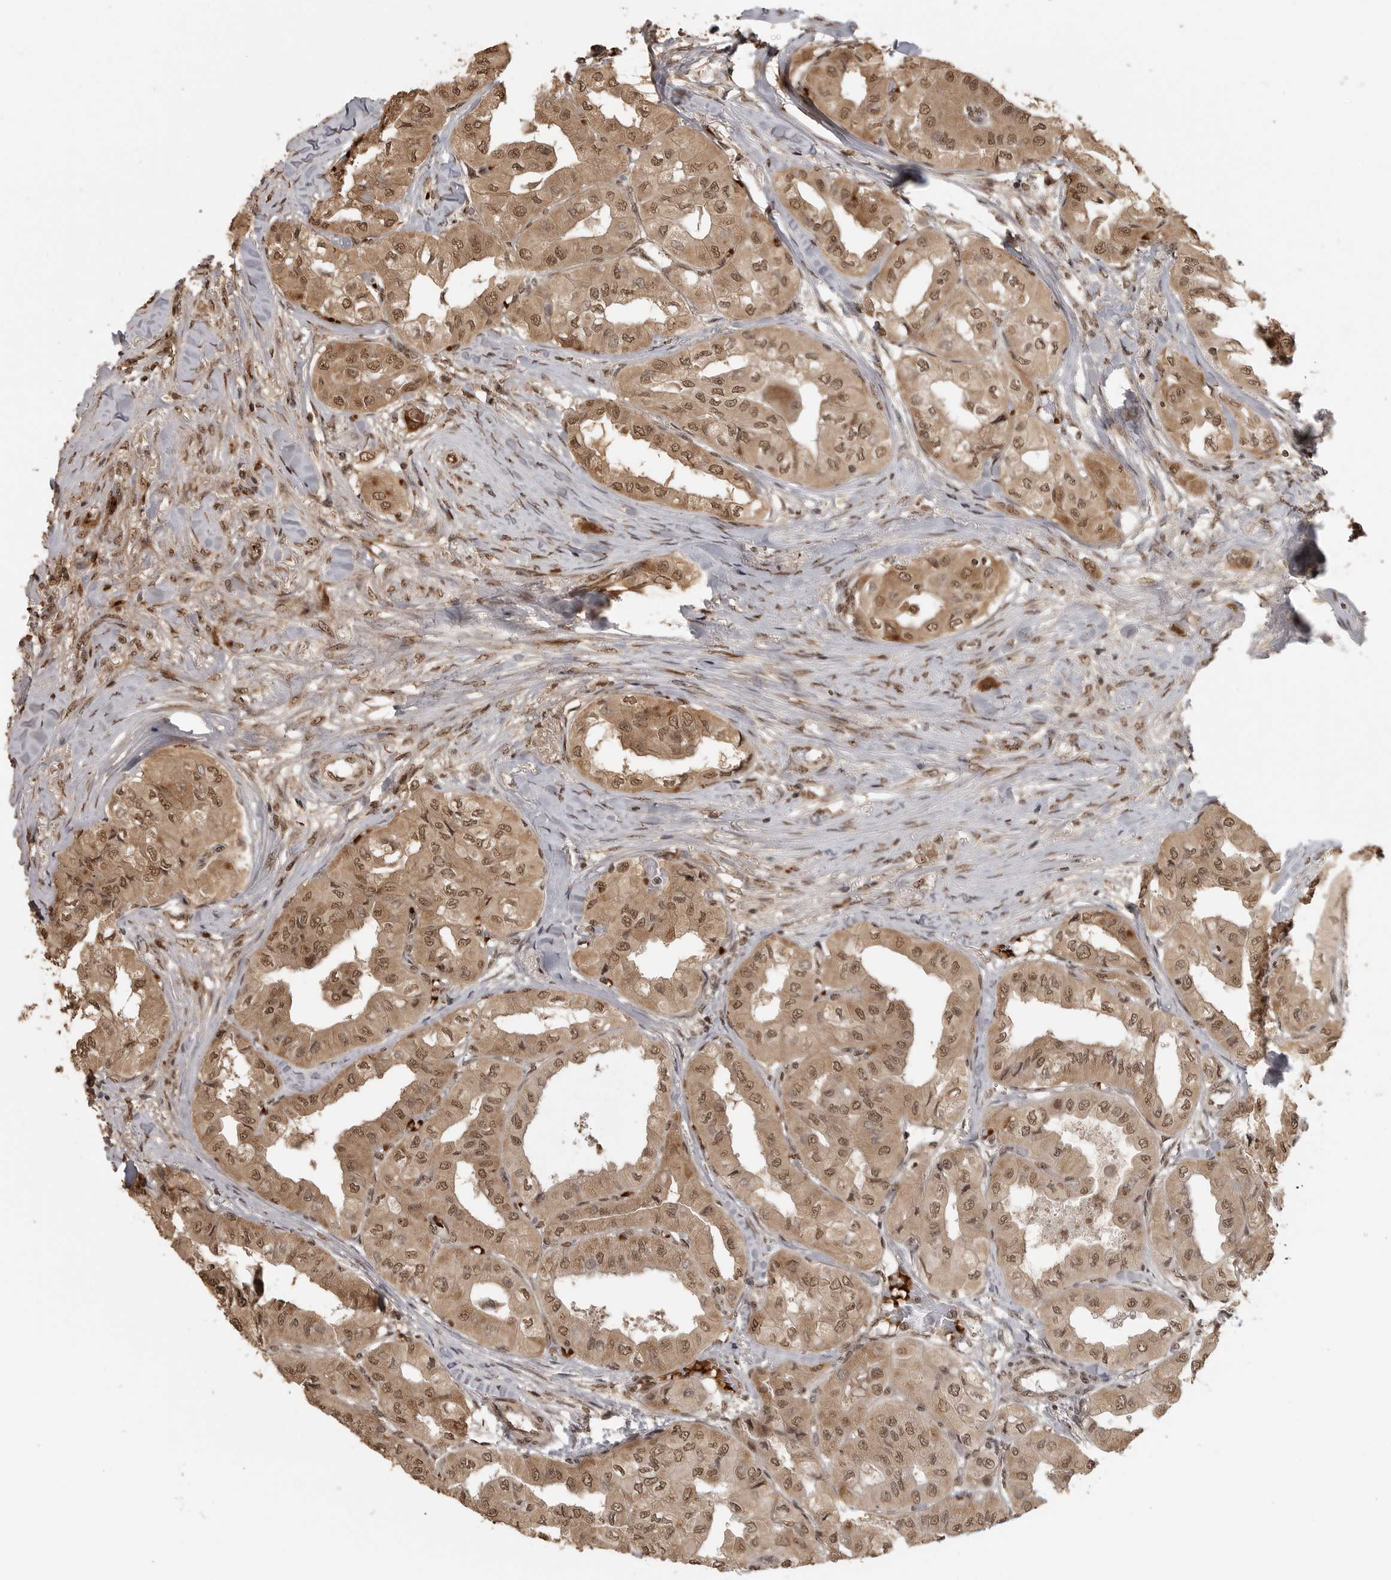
{"staining": {"intensity": "moderate", "quantity": ">75%", "location": "cytoplasmic/membranous,nuclear"}, "tissue": "thyroid cancer", "cell_type": "Tumor cells", "image_type": "cancer", "snomed": [{"axis": "morphology", "description": "Papillary adenocarcinoma, NOS"}, {"axis": "topography", "description": "Thyroid gland"}], "caption": "IHC of thyroid cancer shows medium levels of moderate cytoplasmic/membranous and nuclear staining in about >75% of tumor cells.", "gene": "CLOCK", "patient": {"sex": "female", "age": 59}}